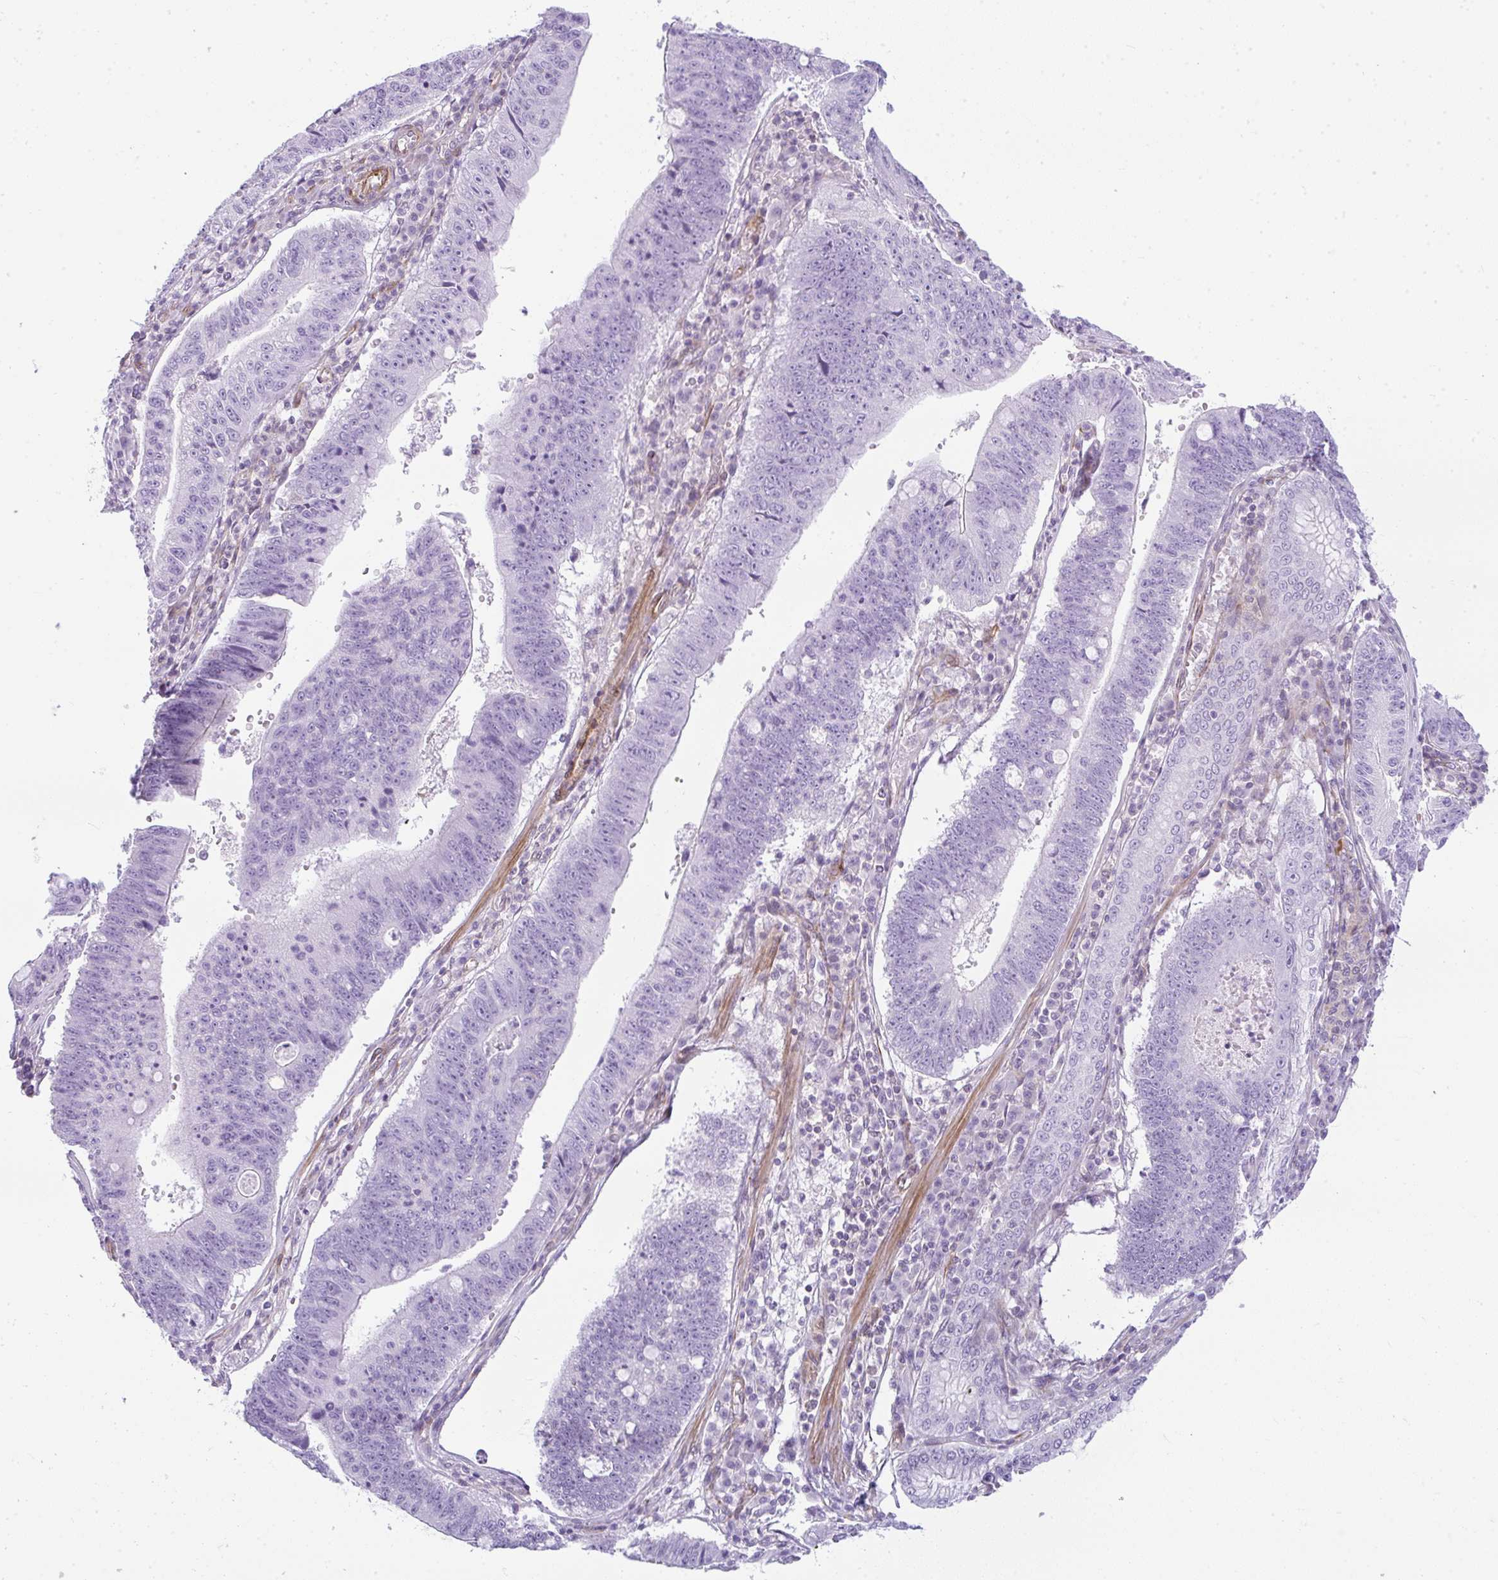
{"staining": {"intensity": "negative", "quantity": "none", "location": "none"}, "tissue": "stomach cancer", "cell_type": "Tumor cells", "image_type": "cancer", "snomed": [{"axis": "morphology", "description": "Adenocarcinoma, NOS"}, {"axis": "topography", "description": "Stomach"}], "caption": "Human stomach cancer stained for a protein using IHC displays no expression in tumor cells.", "gene": "CDRT15", "patient": {"sex": "male", "age": 59}}